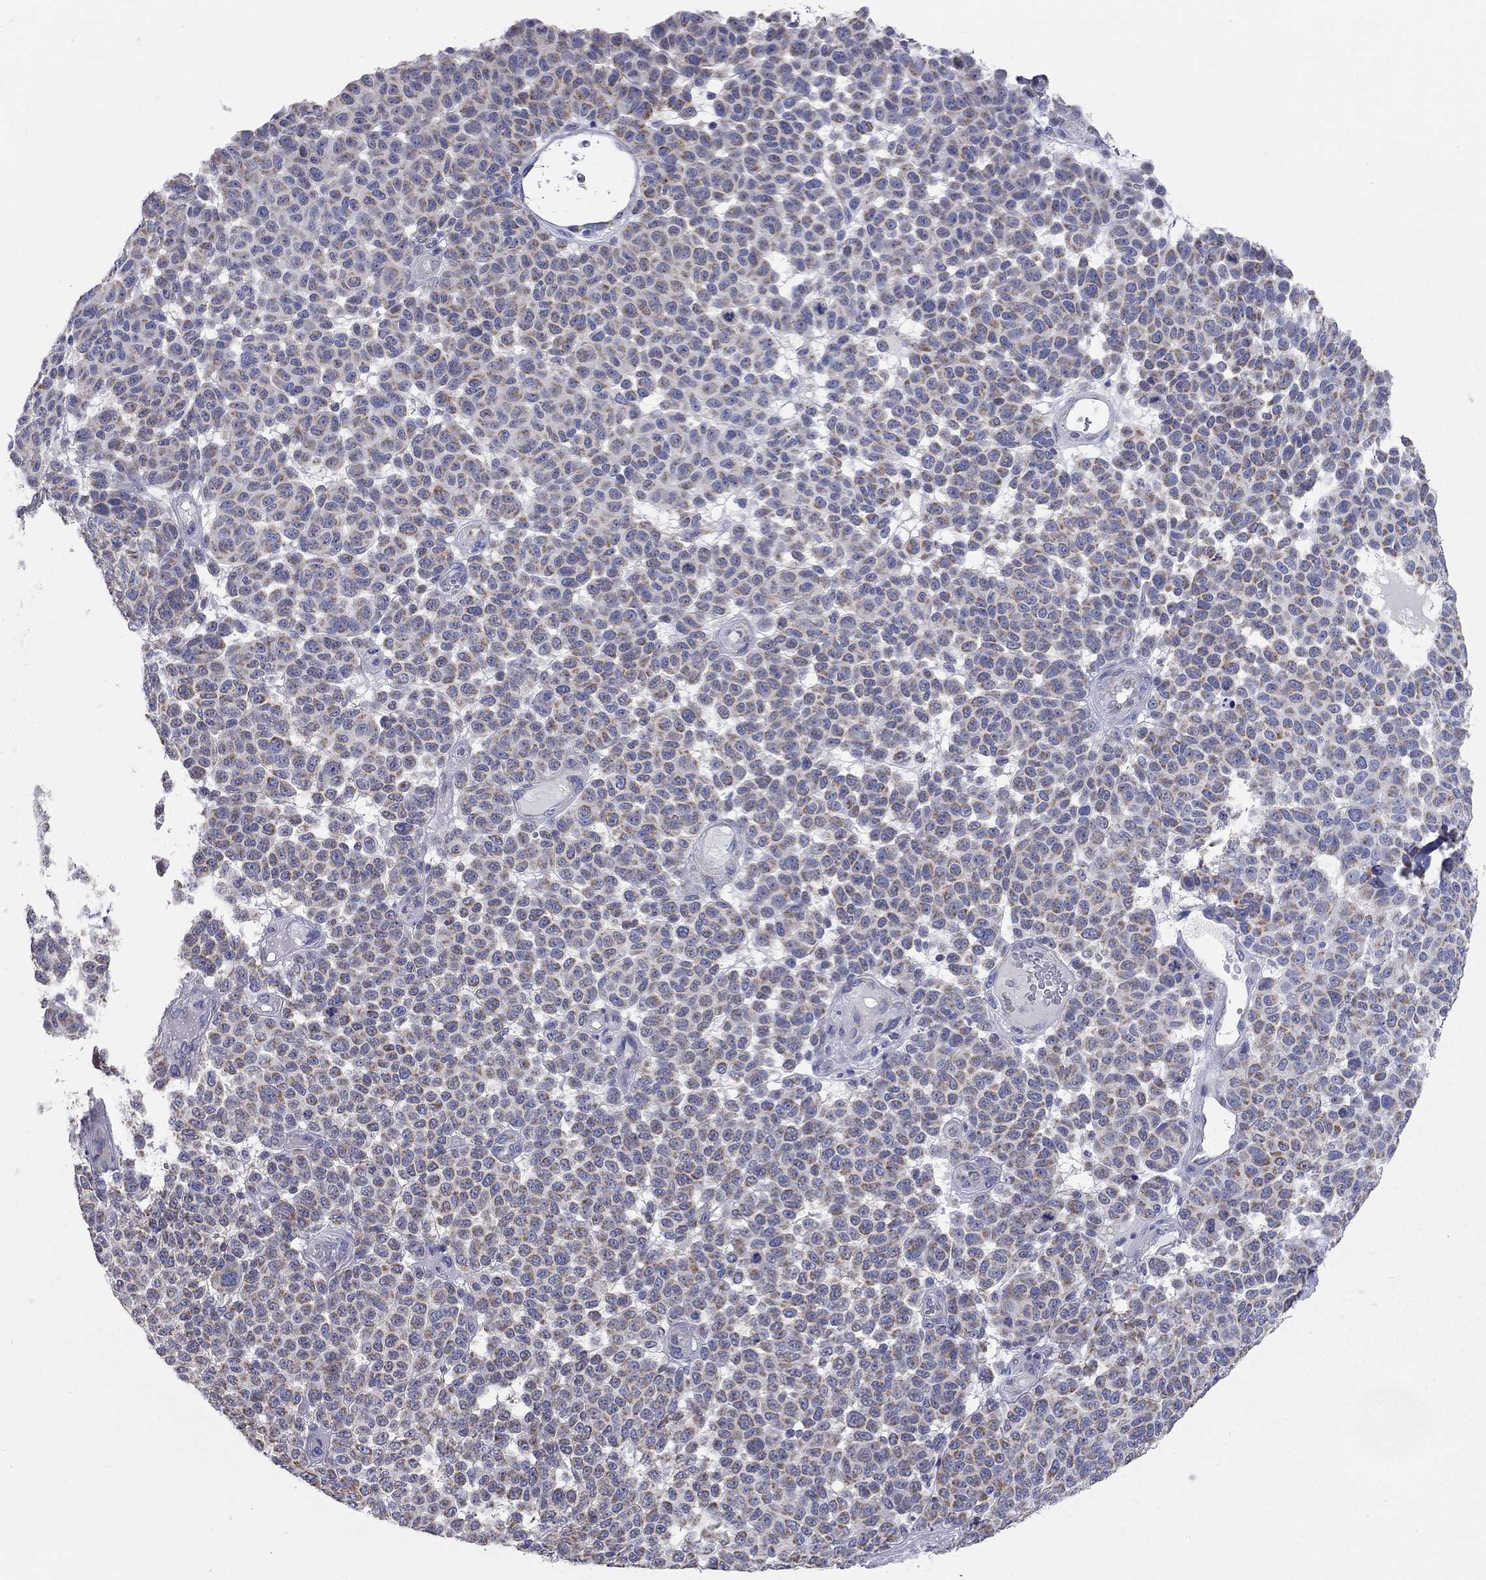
{"staining": {"intensity": "moderate", "quantity": "<25%", "location": "cytoplasmic/membranous"}, "tissue": "melanoma", "cell_type": "Tumor cells", "image_type": "cancer", "snomed": [{"axis": "morphology", "description": "Malignant melanoma, NOS"}, {"axis": "topography", "description": "Skin"}], "caption": "Moderate cytoplasmic/membranous protein positivity is identified in approximately <25% of tumor cells in melanoma.", "gene": "CFAP161", "patient": {"sex": "male", "age": 59}}